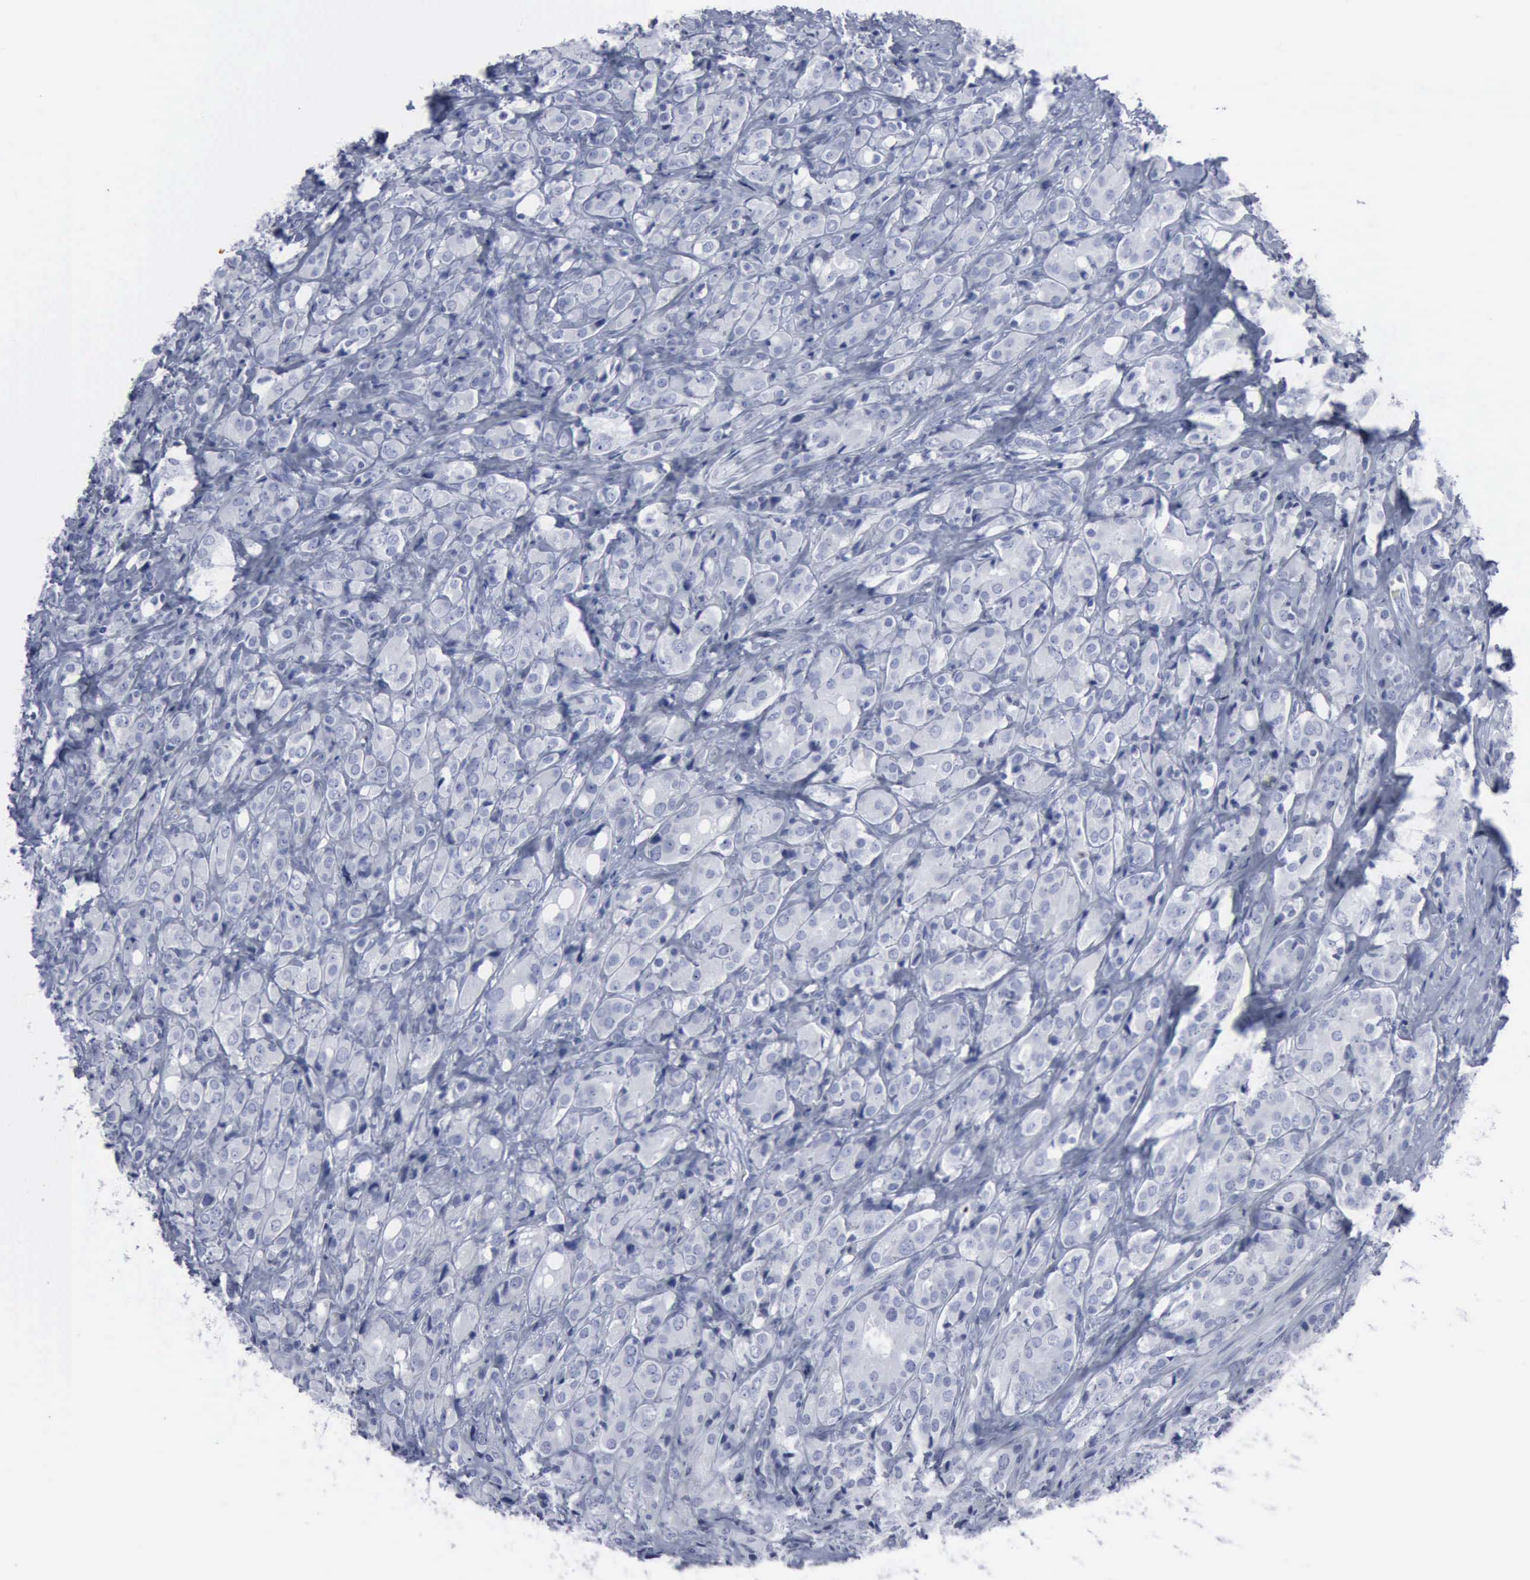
{"staining": {"intensity": "negative", "quantity": "none", "location": "none"}, "tissue": "prostate cancer", "cell_type": "Tumor cells", "image_type": "cancer", "snomed": [{"axis": "morphology", "description": "Adenocarcinoma, High grade"}, {"axis": "topography", "description": "Prostate"}], "caption": "Immunohistochemical staining of human prostate cancer exhibits no significant staining in tumor cells.", "gene": "VCAM1", "patient": {"sex": "male", "age": 68}}